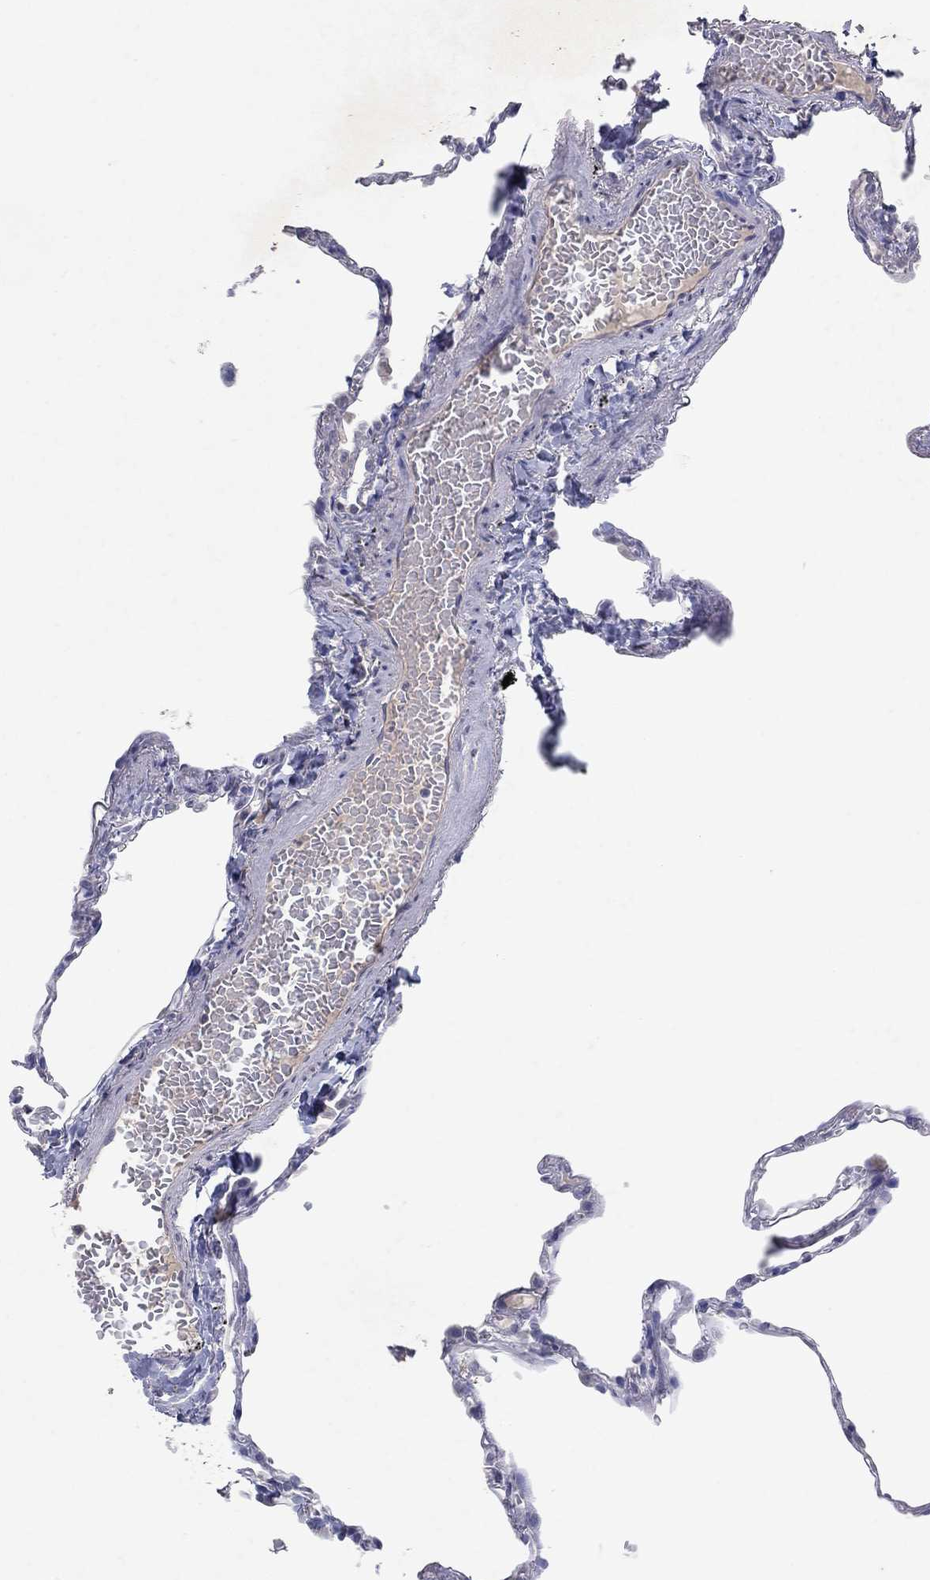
{"staining": {"intensity": "negative", "quantity": "none", "location": "none"}, "tissue": "lung", "cell_type": "Alveolar cells", "image_type": "normal", "snomed": [{"axis": "morphology", "description": "Normal tissue, NOS"}, {"axis": "topography", "description": "Lung"}], "caption": "High magnification brightfield microscopy of unremarkable lung stained with DAB (brown) and counterstained with hematoxylin (blue): alveolar cells show no significant positivity.", "gene": "KRT40", "patient": {"sex": "male", "age": 78}}